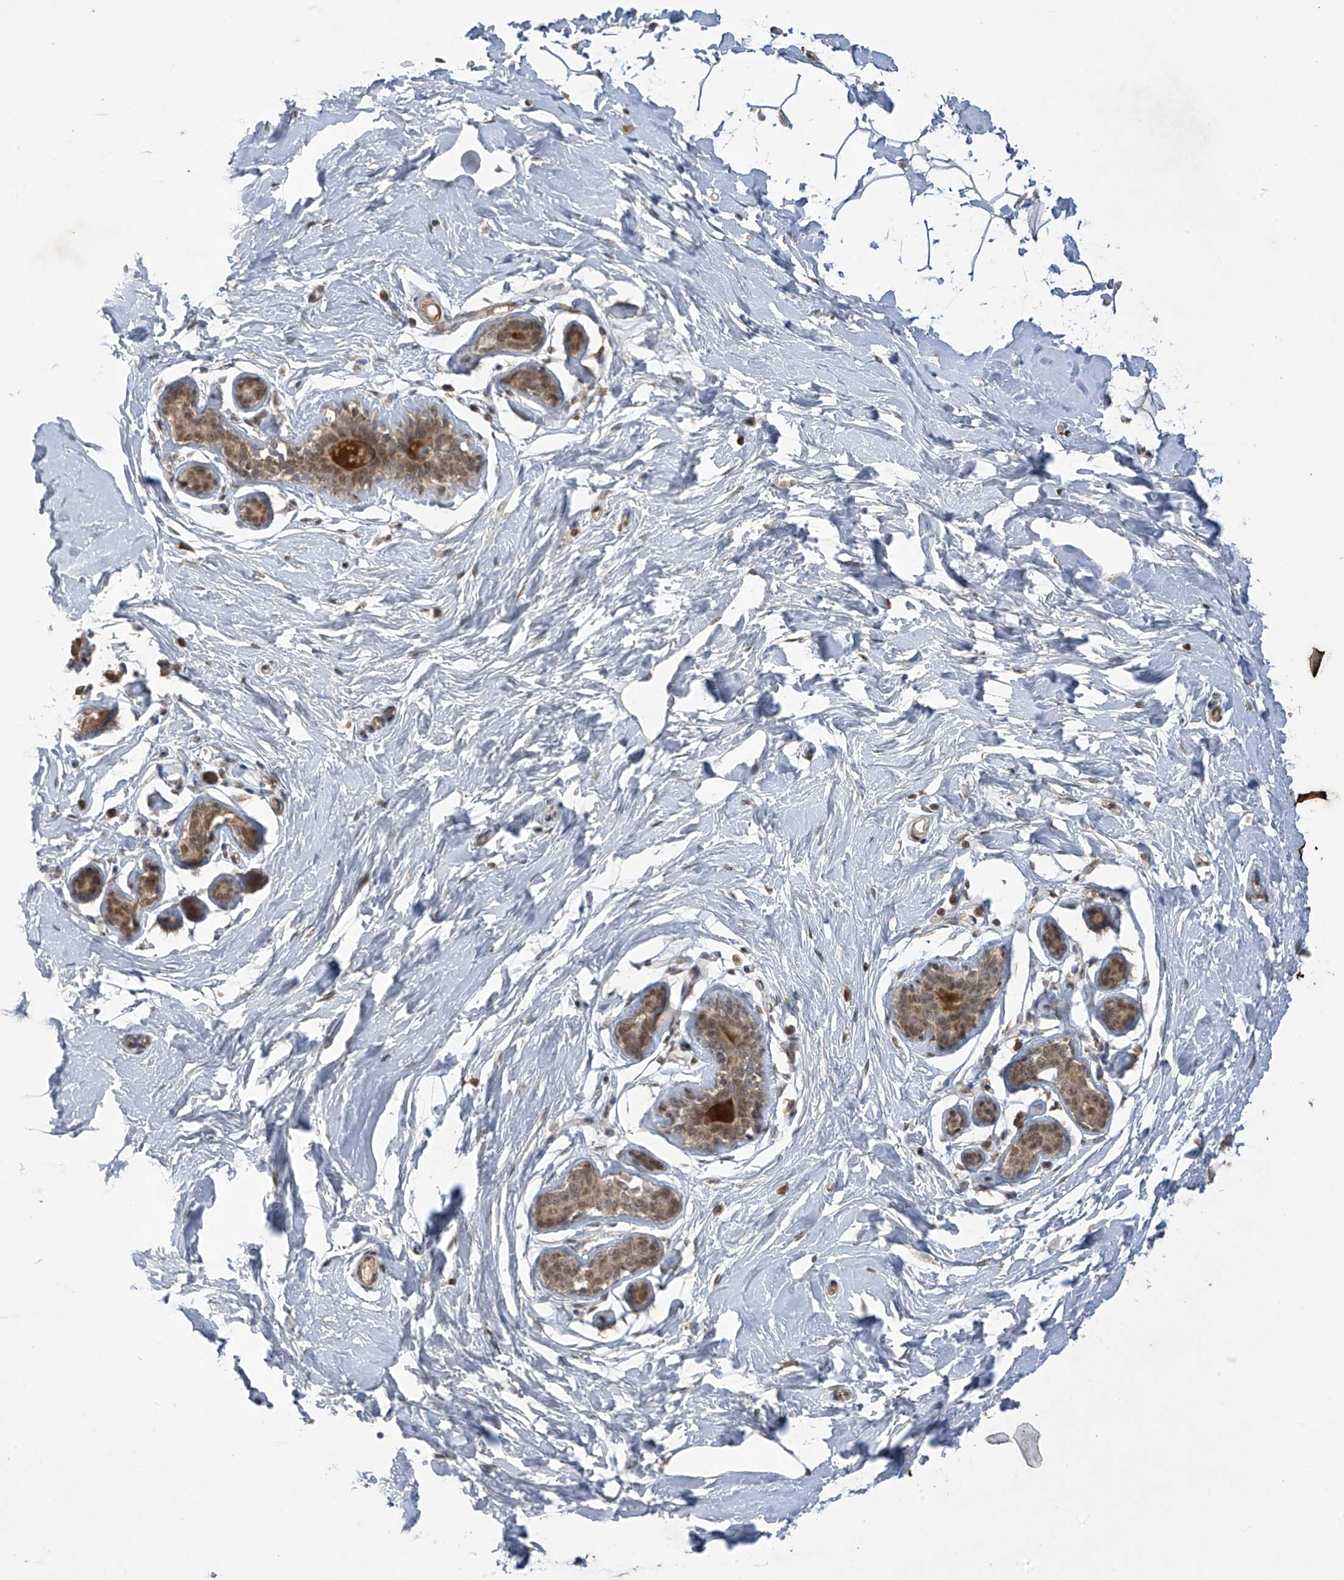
{"staining": {"intensity": "negative", "quantity": "none", "location": "none"}, "tissue": "adipose tissue", "cell_type": "Adipocytes", "image_type": "normal", "snomed": [{"axis": "morphology", "description": "Normal tissue, NOS"}, {"axis": "topography", "description": "Breast"}], "caption": "An immunohistochemistry histopathology image of normal adipose tissue is shown. There is no staining in adipocytes of adipose tissue.", "gene": "LCOR", "patient": {"sex": "female", "age": 23}}